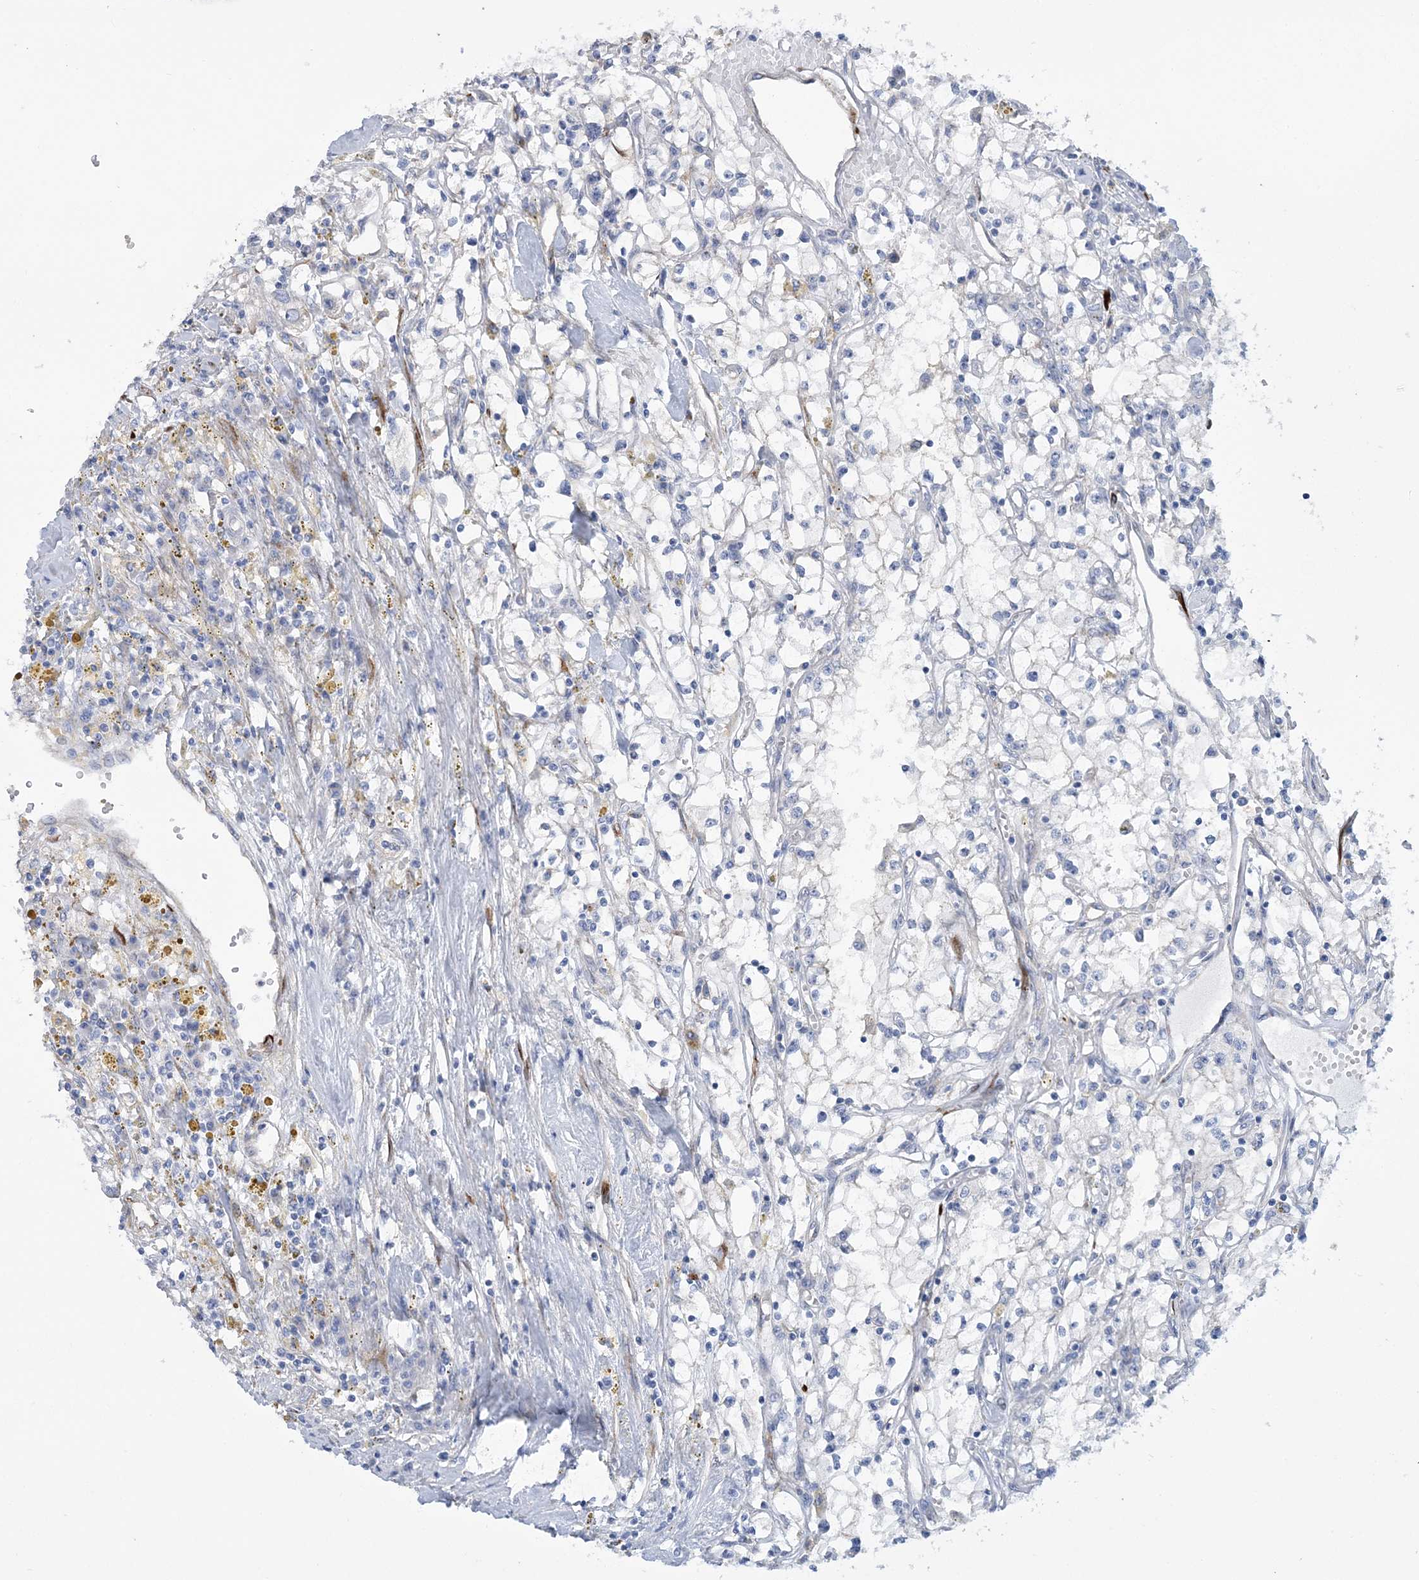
{"staining": {"intensity": "negative", "quantity": "none", "location": "none"}, "tissue": "renal cancer", "cell_type": "Tumor cells", "image_type": "cancer", "snomed": [{"axis": "morphology", "description": "Adenocarcinoma, NOS"}, {"axis": "topography", "description": "Kidney"}], "caption": "DAB immunohistochemical staining of human renal cancer (adenocarcinoma) displays no significant positivity in tumor cells.", "gene": "RAB11FIP5", "patient": {"sex": "male", "age": 56}}